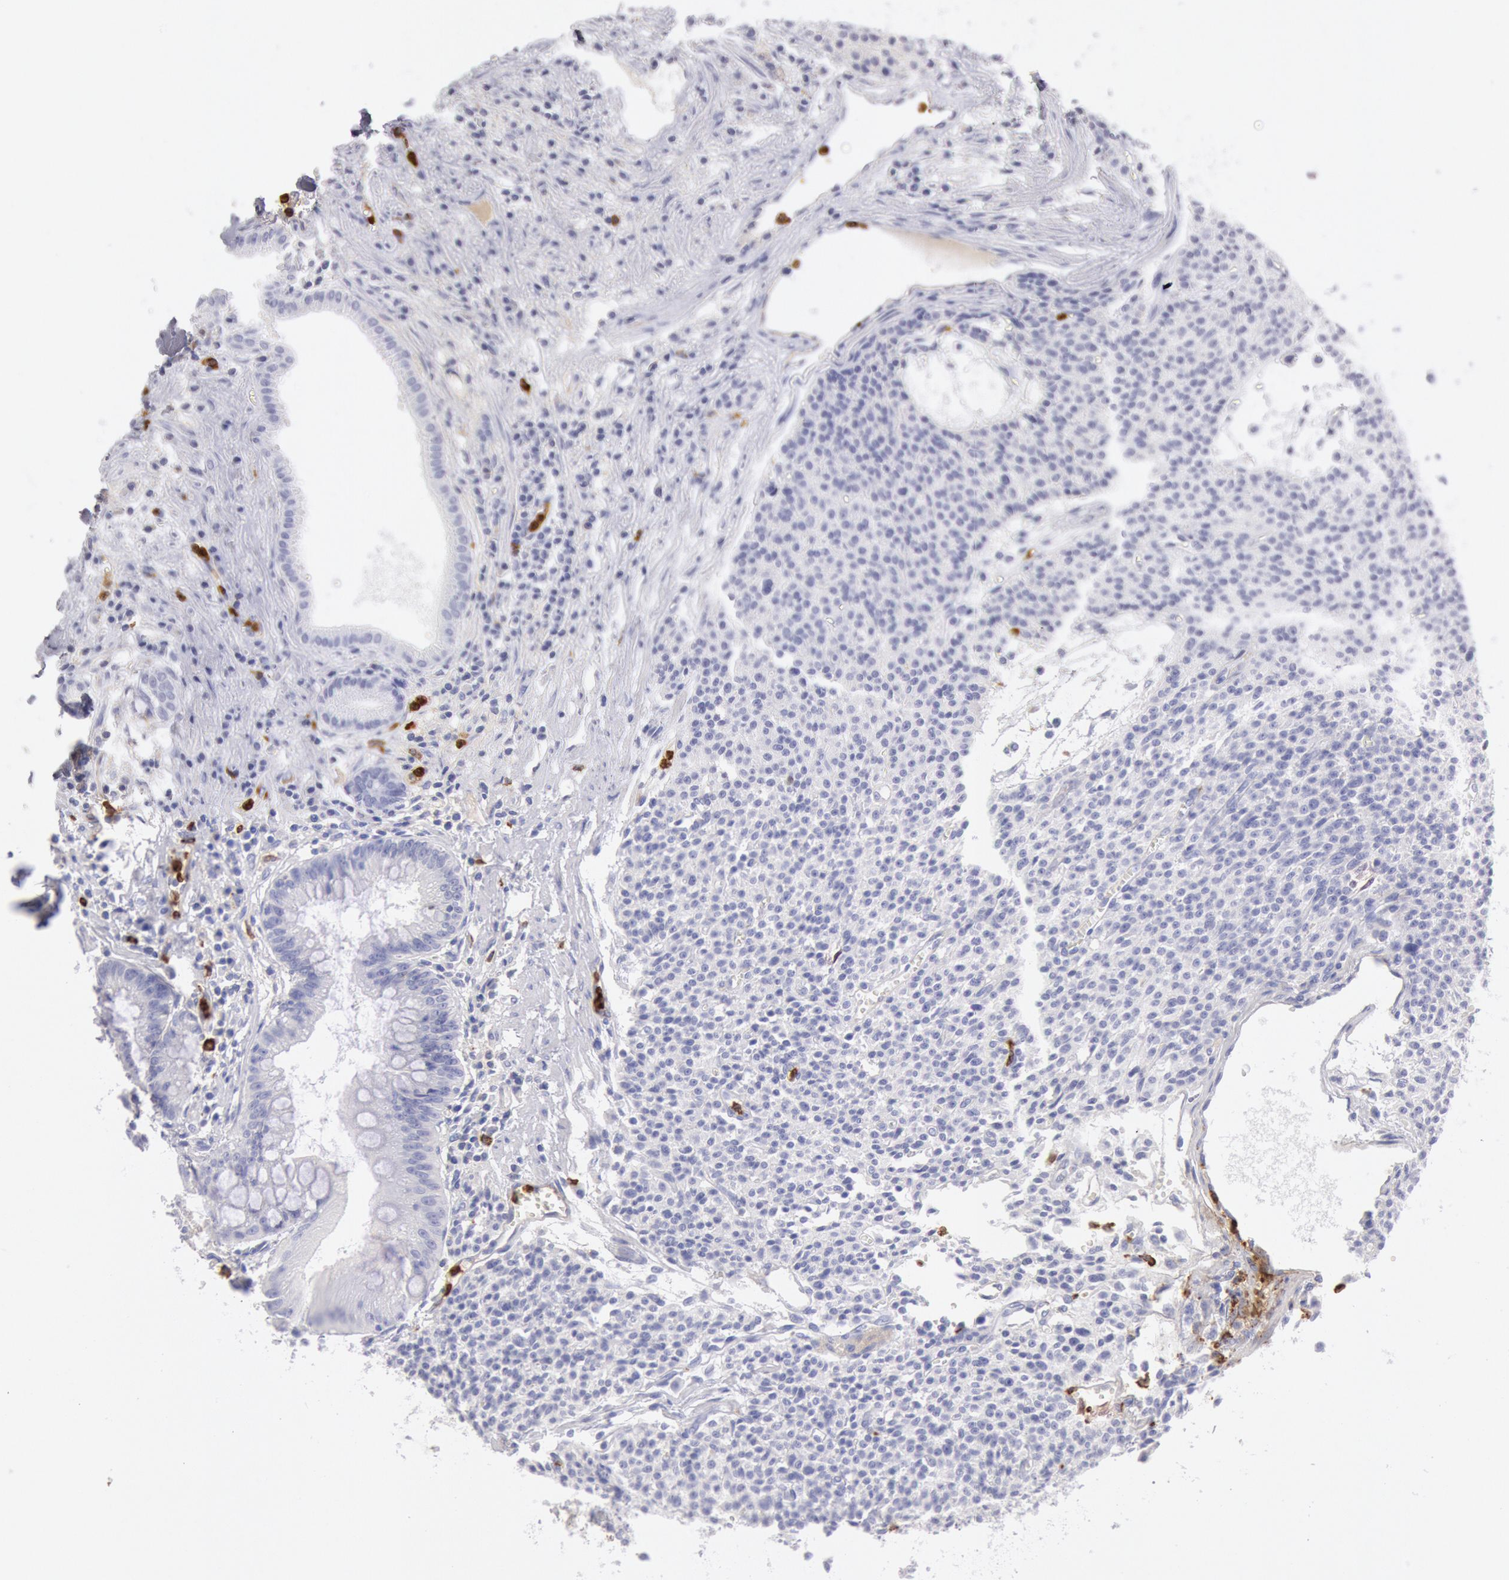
{"staining": {"intensity": "negative", "quantity": "none", "location": "none"}, "tissue": "carcinoid", "cell_type": "Tumor cells", "image_type": "cancer", "snomed": [{"axis": "morphology", "description": "Carcinoid, malignant, NOS"}, {"axis": "topography", "description": "Stomach"}], "caption": "DAB (3,3'-diaminobenzidine) immunohistochemical staining of human malignant carcinoid demonstrates no significant staining in tumor cells. (Stains: DAB immunohistochemistry (IHC) with hematoxylin counter stain, Microscopy: brightfield microscopy at high magnification).", "gene": "FCN1", "patient": {"sex": "female", "age": 76}}